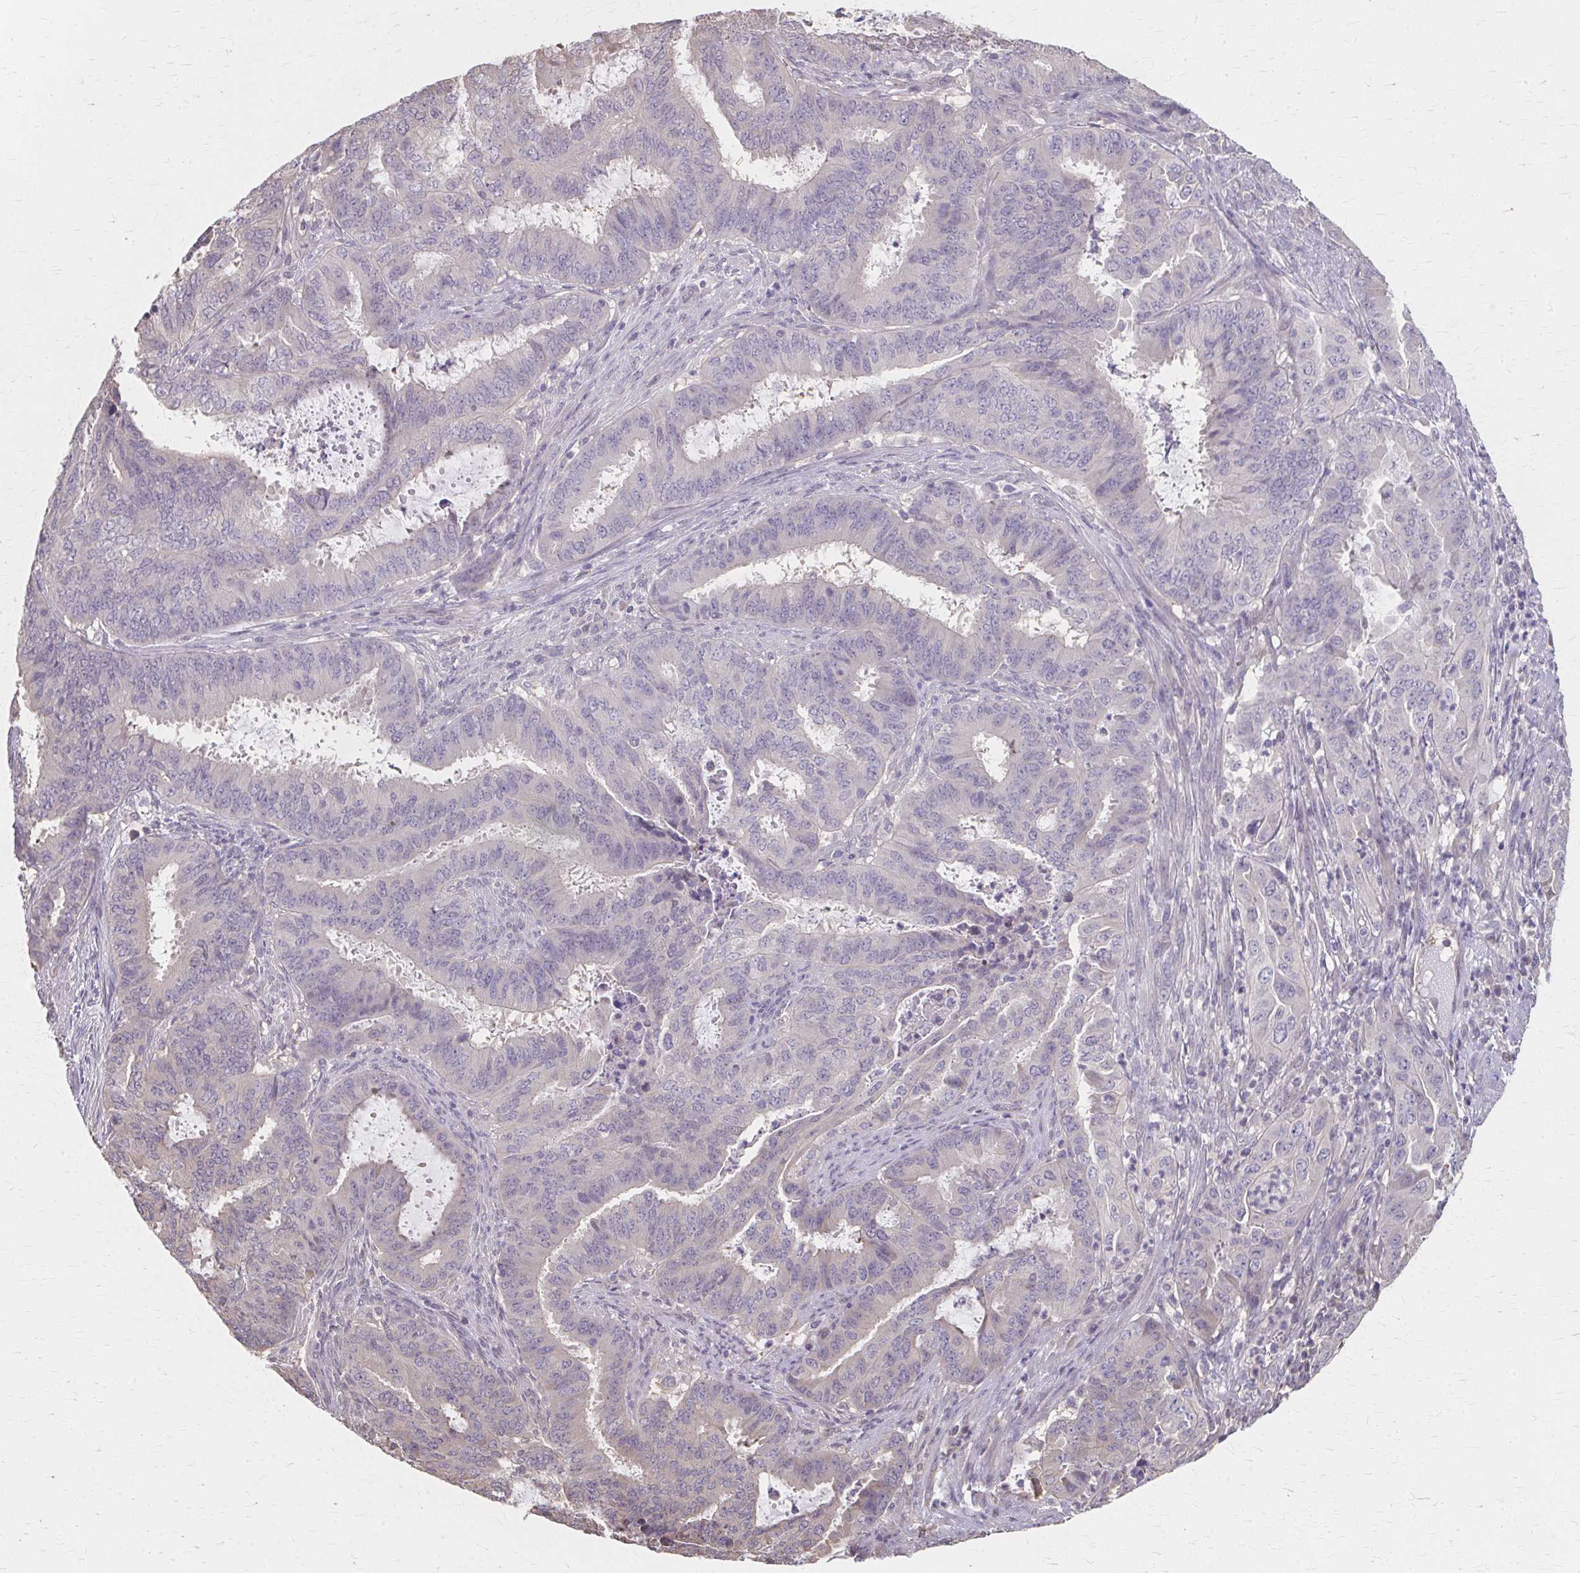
{"staining": {"intensity": "negative", "quantity": "none", "location": "none"}, "tissue": "endometrial cancer", "cell_type": "Tumor cells", "image_type": "cancer", "snomed": [{"axis": "morphology", "description": "Adenocarcinoma, NOS"}, {"axis": "topography", "description": "Endometrium"}], "caption": "IHC image of human endometrial cancer stained for a protein (brown), which demonstrates no staining in tumor cells. Nuclei are stained in blue.", "gene": "RABGAP1L", "patient": {"sex": "female", "age": 51}}